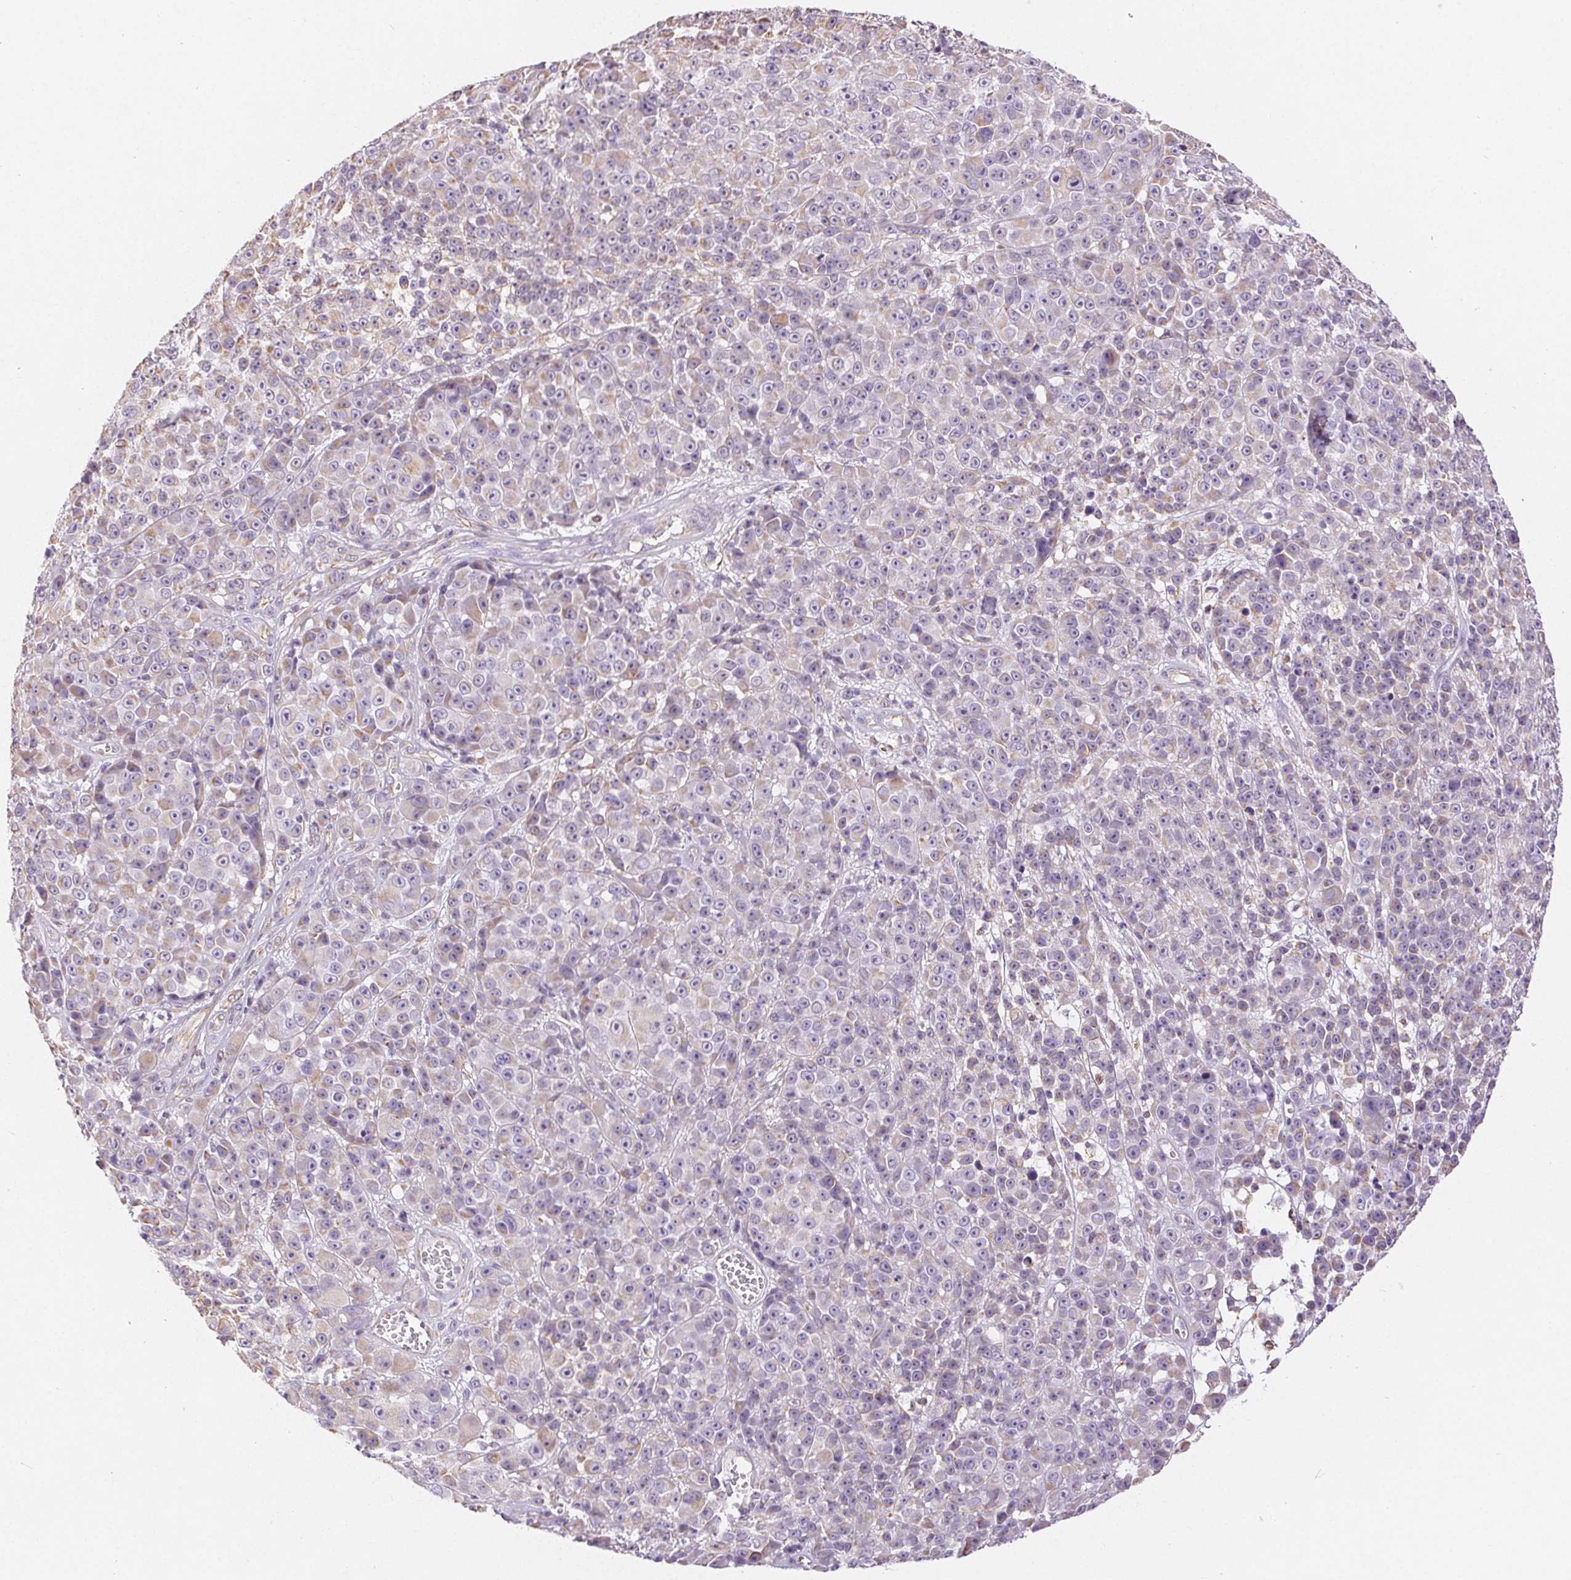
{"staining": {"intensity": "weak", "quantity": "<25%", "location": "cytoplasmic/membranous"}, "tissue": "melanoma", "cell_type": "Tumor cells", "image_type": "cancer", "snomed": [{"axis": "morphology", "description": "Malignant melanoma, NOS"}, {"axis": "topography", "description": "Skin"}, {"axis": "topography", "description": "Skin of back"}], "caption": "Photomicrograph shows no protein expression in tumor cells of malignant melanoma tissue. Brightfield microscopy of immunohistochemistry stained with DAB (3,3'-diaminobenzidine) (brown) and hematoxylin (blue), captured at high magnification.", "gene": "GFAP", "patient": {"sex": "male", "age": 91}}